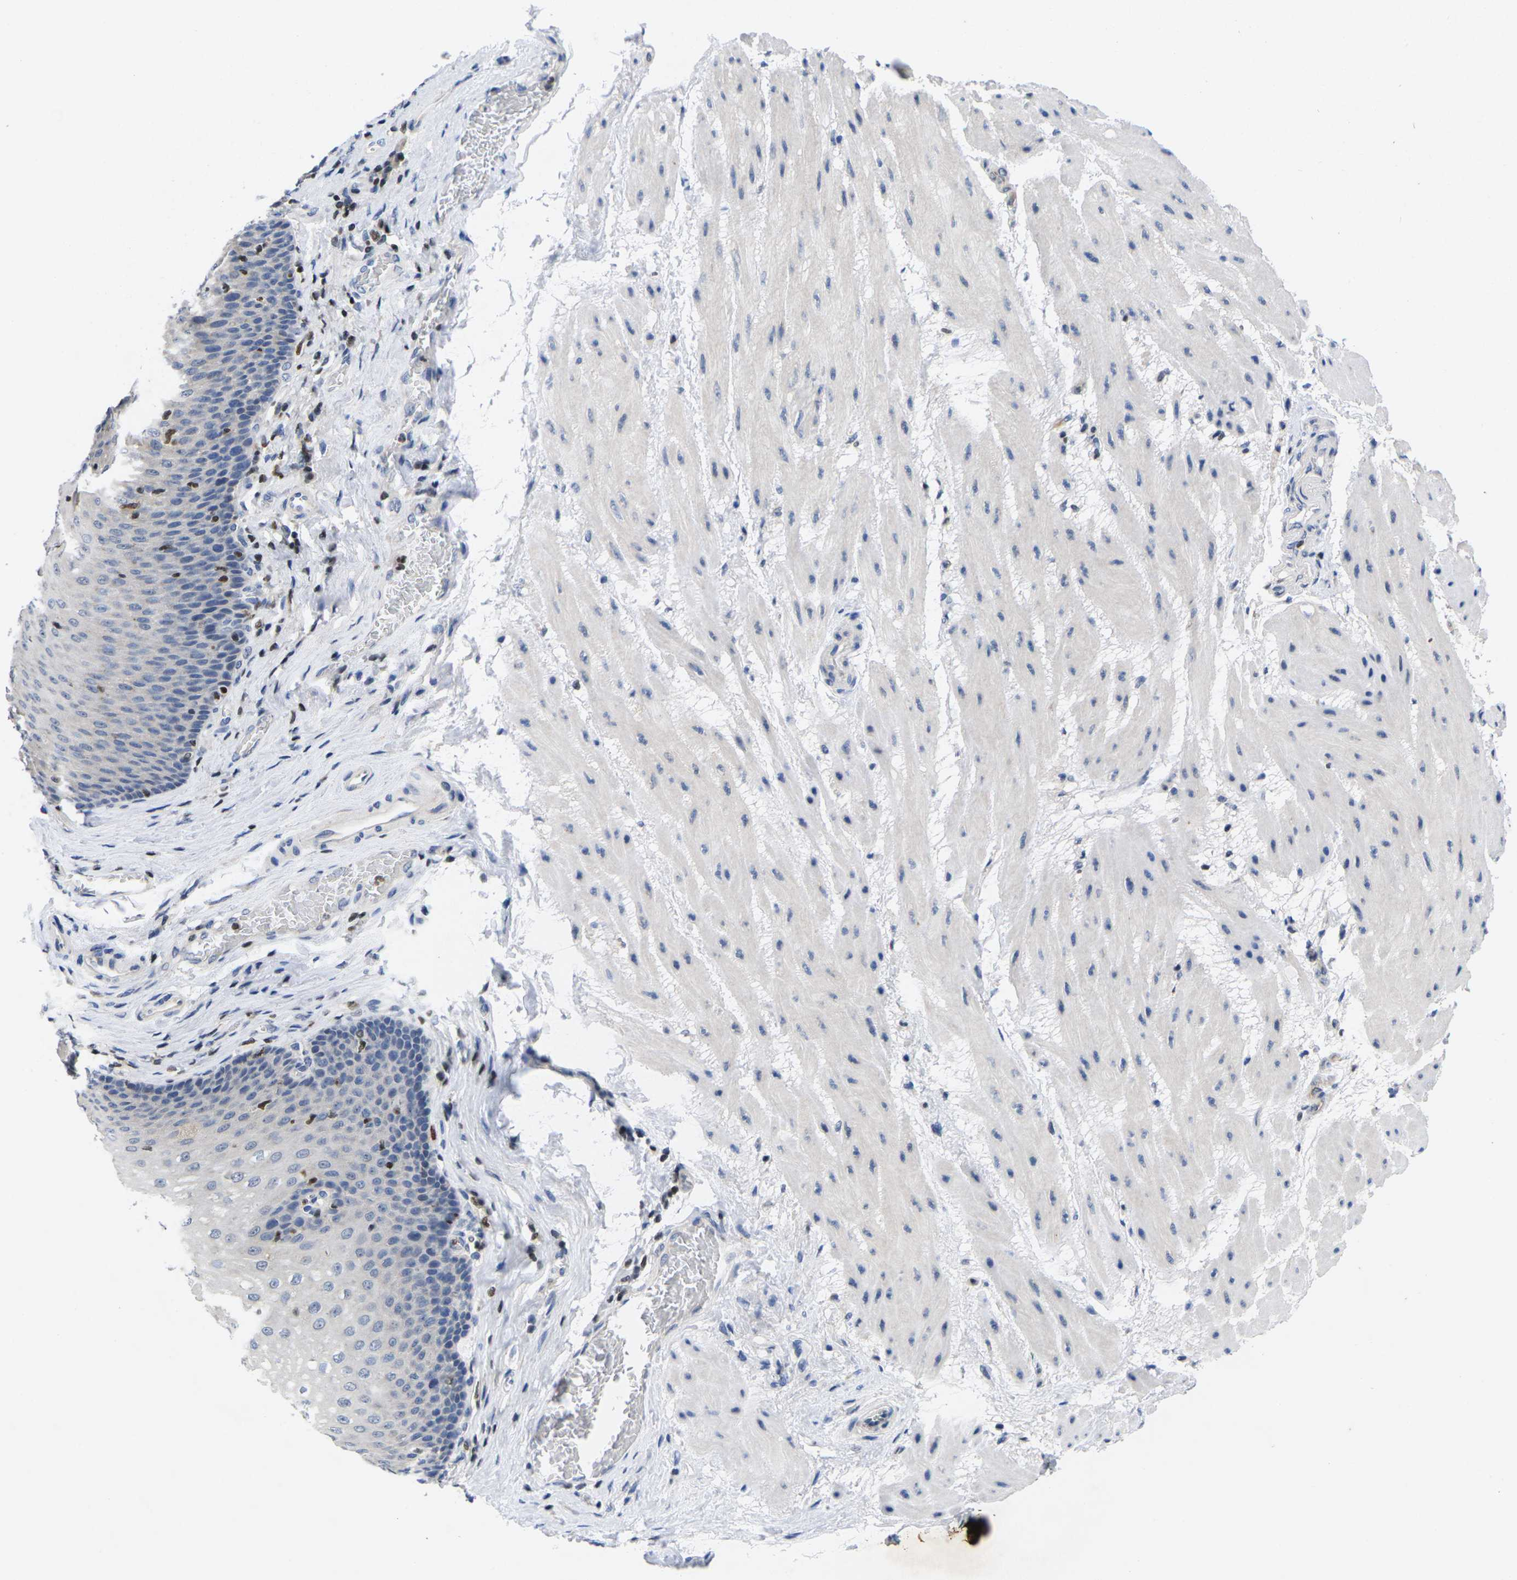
{"staining": {"intensity": "negative", "quantity": "none", "location": "none"}, "tissue": "esophagus", "cell_type": "Squamous epithelial cells", "image_type": "normal", "snomed": [{"axis": "morphology", "description": "Normal tissue, NOS"}, {"axis": "topography", "description": "Esophagus"}], "caption": "This photomicrograph is of normal esophagus stained with immunohistochemistry (IHC) to label a protein in brown with the nuclei are counter-stained blue. There is no expression in squamous epithelial cells.", "gene": "IKZF1", "patient": {"sex": "male", "age": 48}}